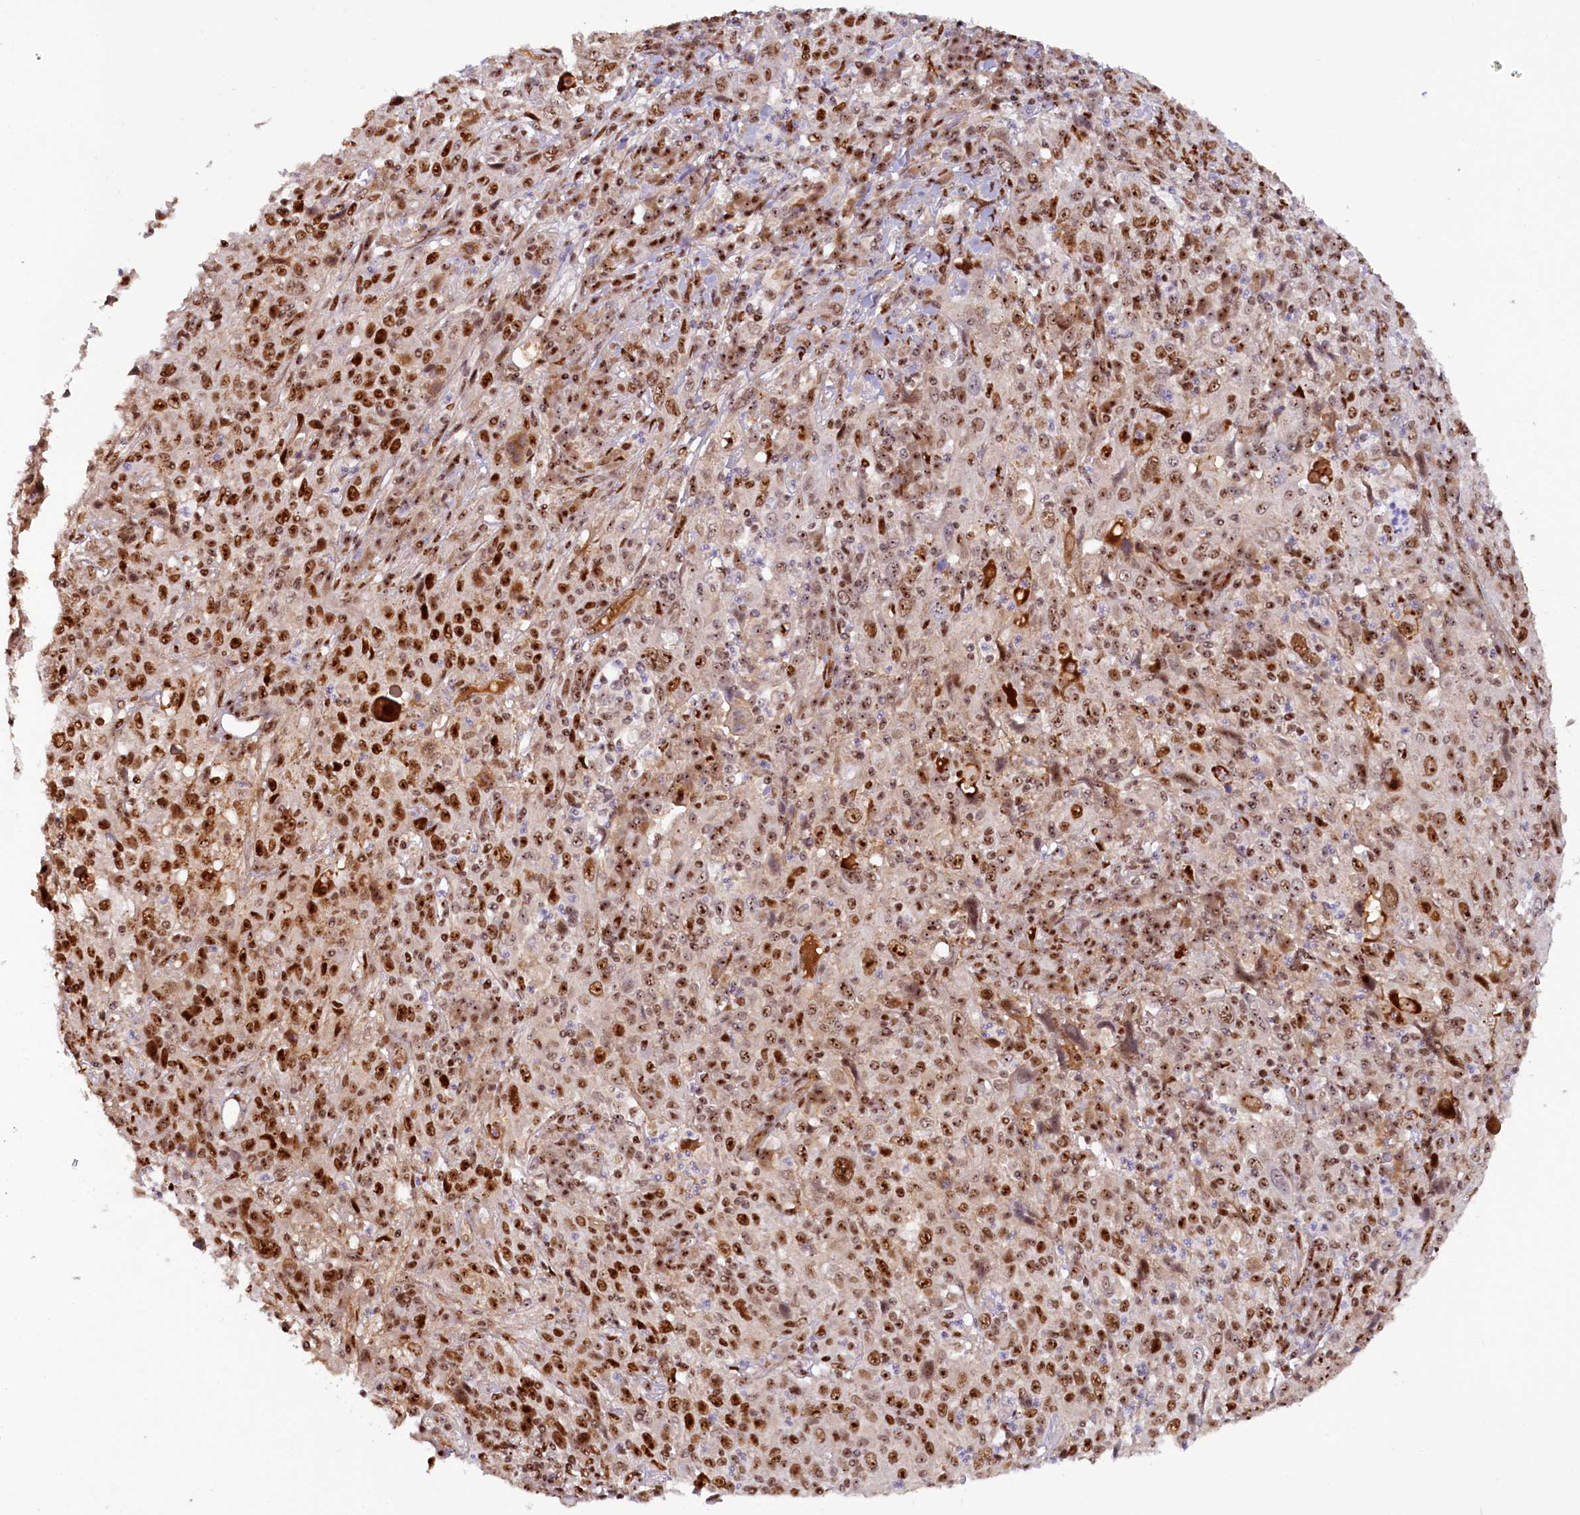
{"staining": {"intensity": "strong", "quantity": ">75%", "location": "nuclear"}, "tissue": "cervical cancer", "cell_type": "Tumor cells", "image_type": "cancer", "snomed": [{"axis": "morphology", "description": "Squamous cell carcinoma, NOS"}, {"axis": "topography", "description": "Cervix"}], "caption": "Cervical cancer (squamous cell carcinoma) stained with a brown dye displays strong nuclear positive expression in about >75% of tumor cells.", "gene": "TCOF1", "patient": {"sex": "female", "age": 46}}